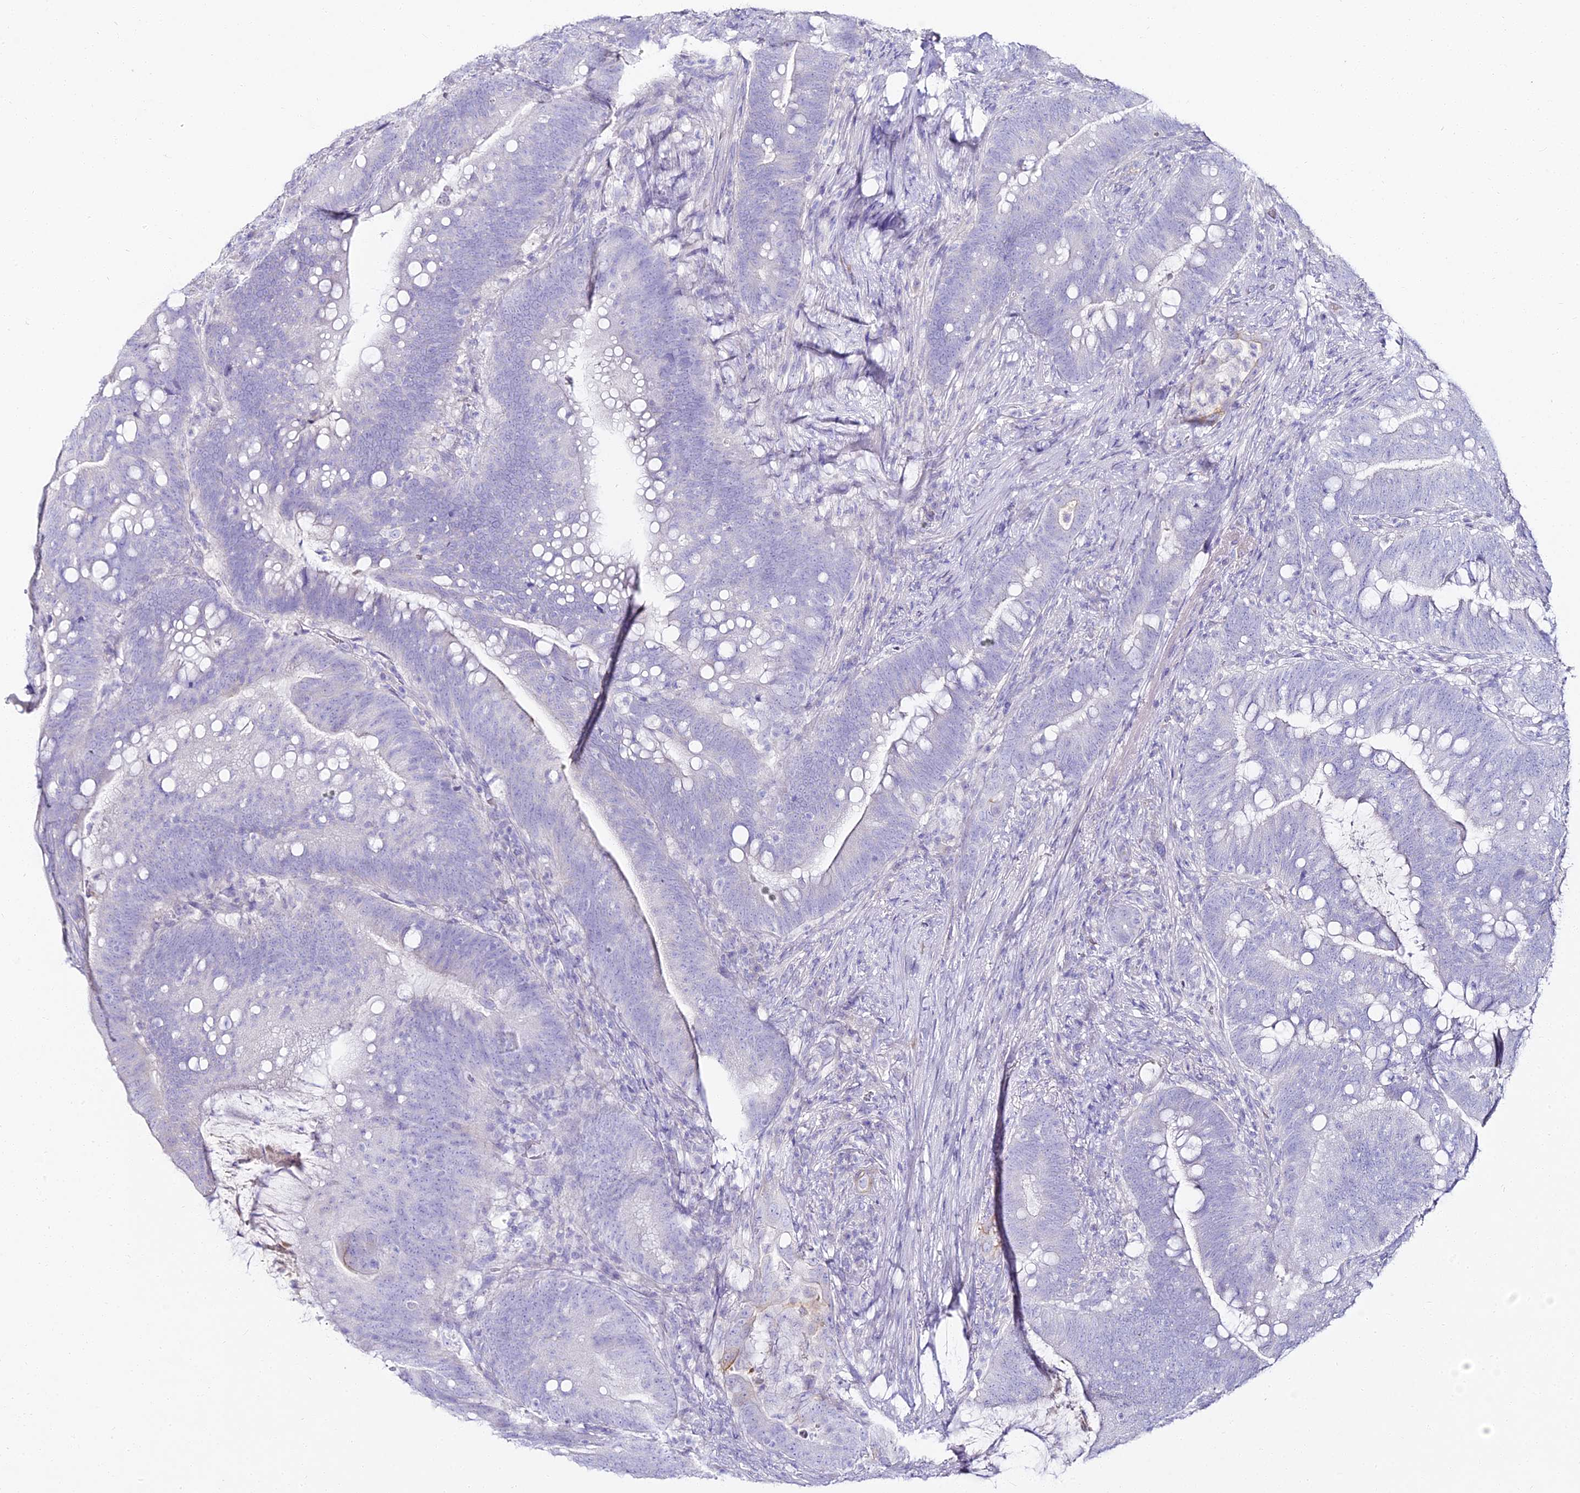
{"staining": {"intensity": "negative", "quantity": "none", "location": "none"}, "tissue": "colorectal cancer", "cell_type": "Tumor cells", "image_type": "cancer", "snomed": [{"axis": "morphology", "description": "Adenocarcinoma, NOS"}, {"axis": "topography", "description": "Colon"}], "caption": "Tumor cells are negative for brown protein staining in colorectal cancer (adenocarcinoma).", "gene": "ALPG", "patient": {"sex": "female", "age": 66}}